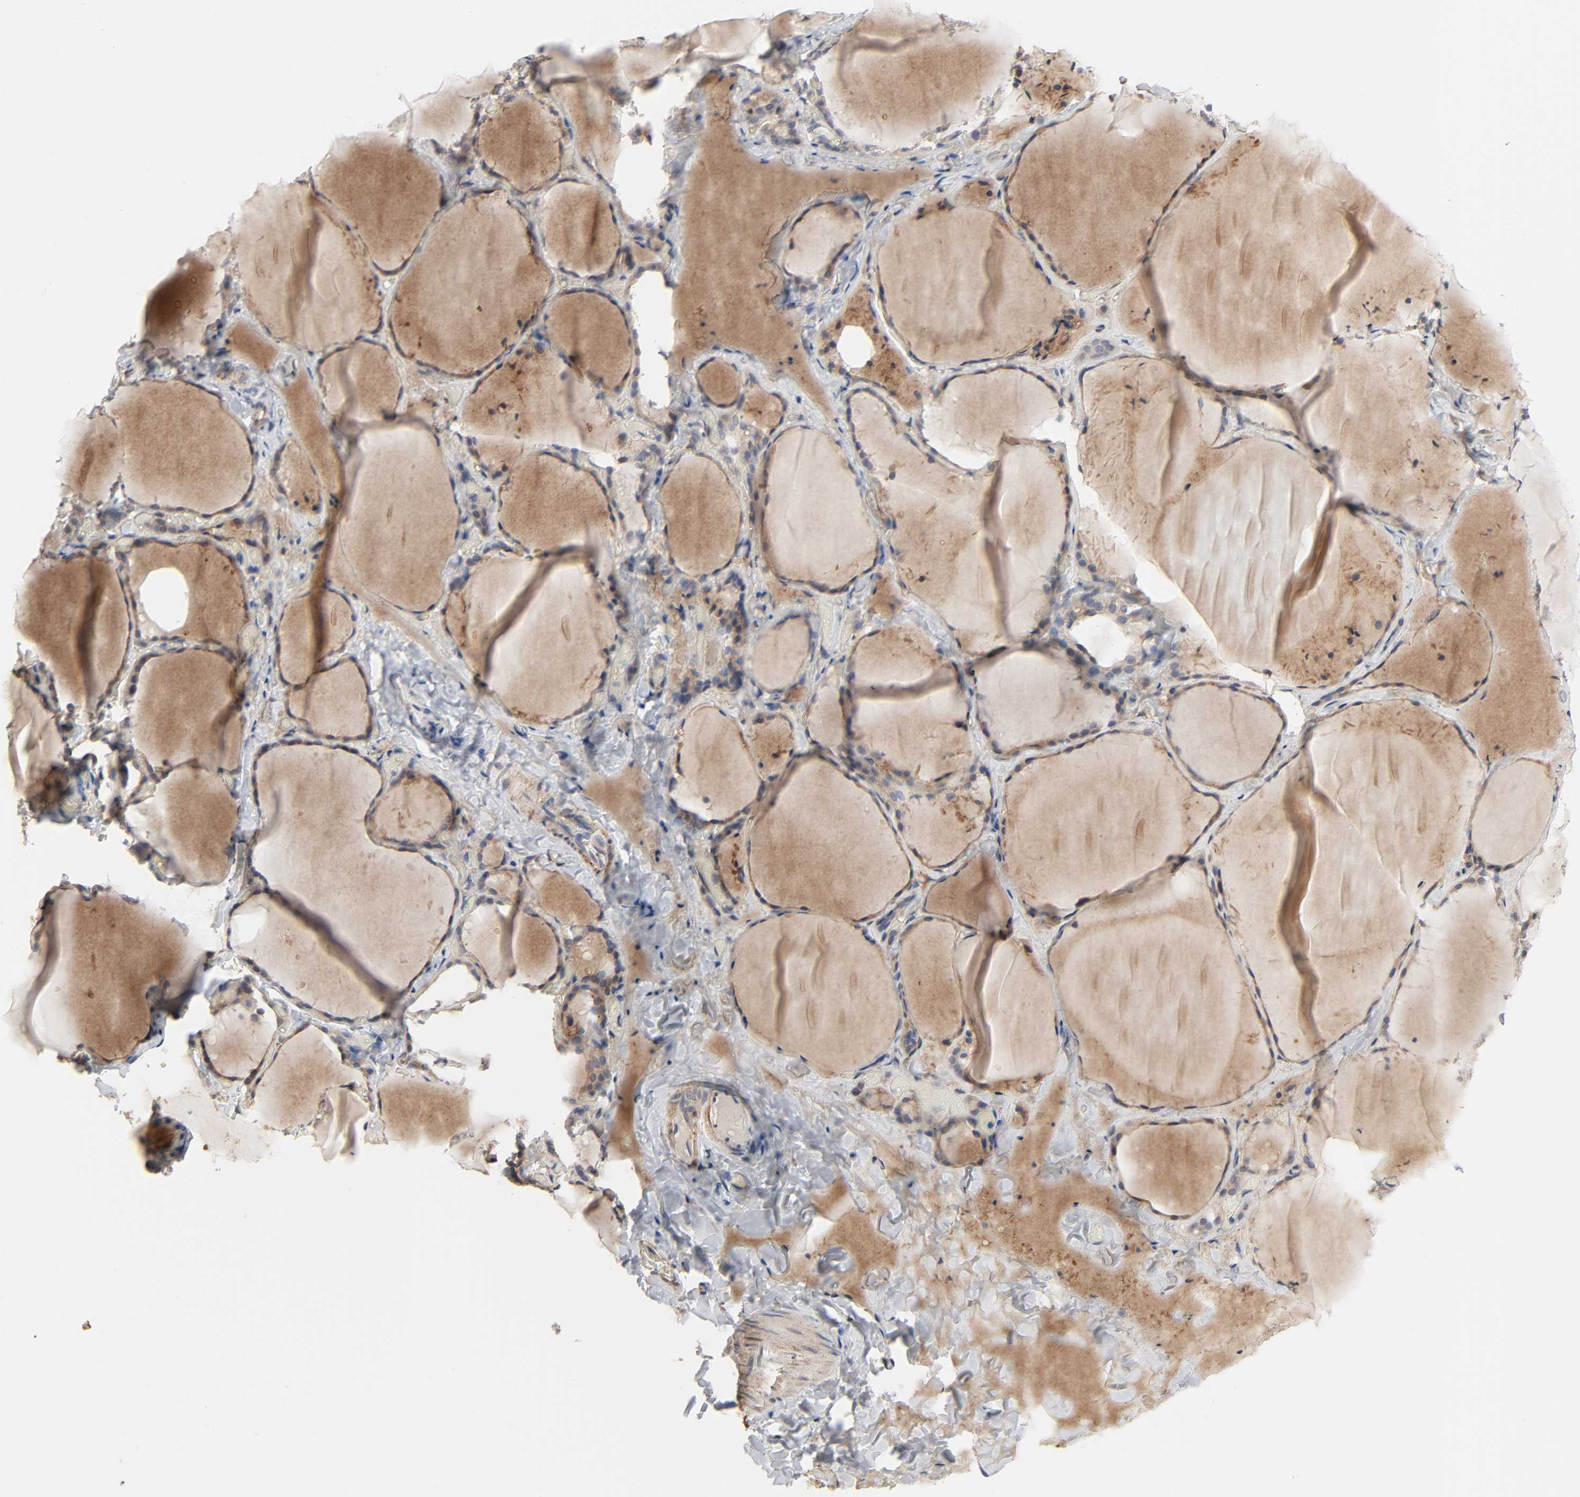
{"staining": {"intensity": "moderate", "quantity": ">75%", "location": "cytoplasmic/membranous"}, "tissue": "thyroid gland", "cell_type": "Glandular cells", "image_type": "normal", "snomed": [{"axis": "morphology", "description": "Normal tissue, NOS"}, {"axis": "topography", "description": "Thyroid gland"}], "caption": "Glandular cells show moderate cytoplasmic/membranous expression in approximately >75% of cells in benign thyroid gland.", "gene": "NDRG2", "patient": {"sex": "female", "age": 22}}